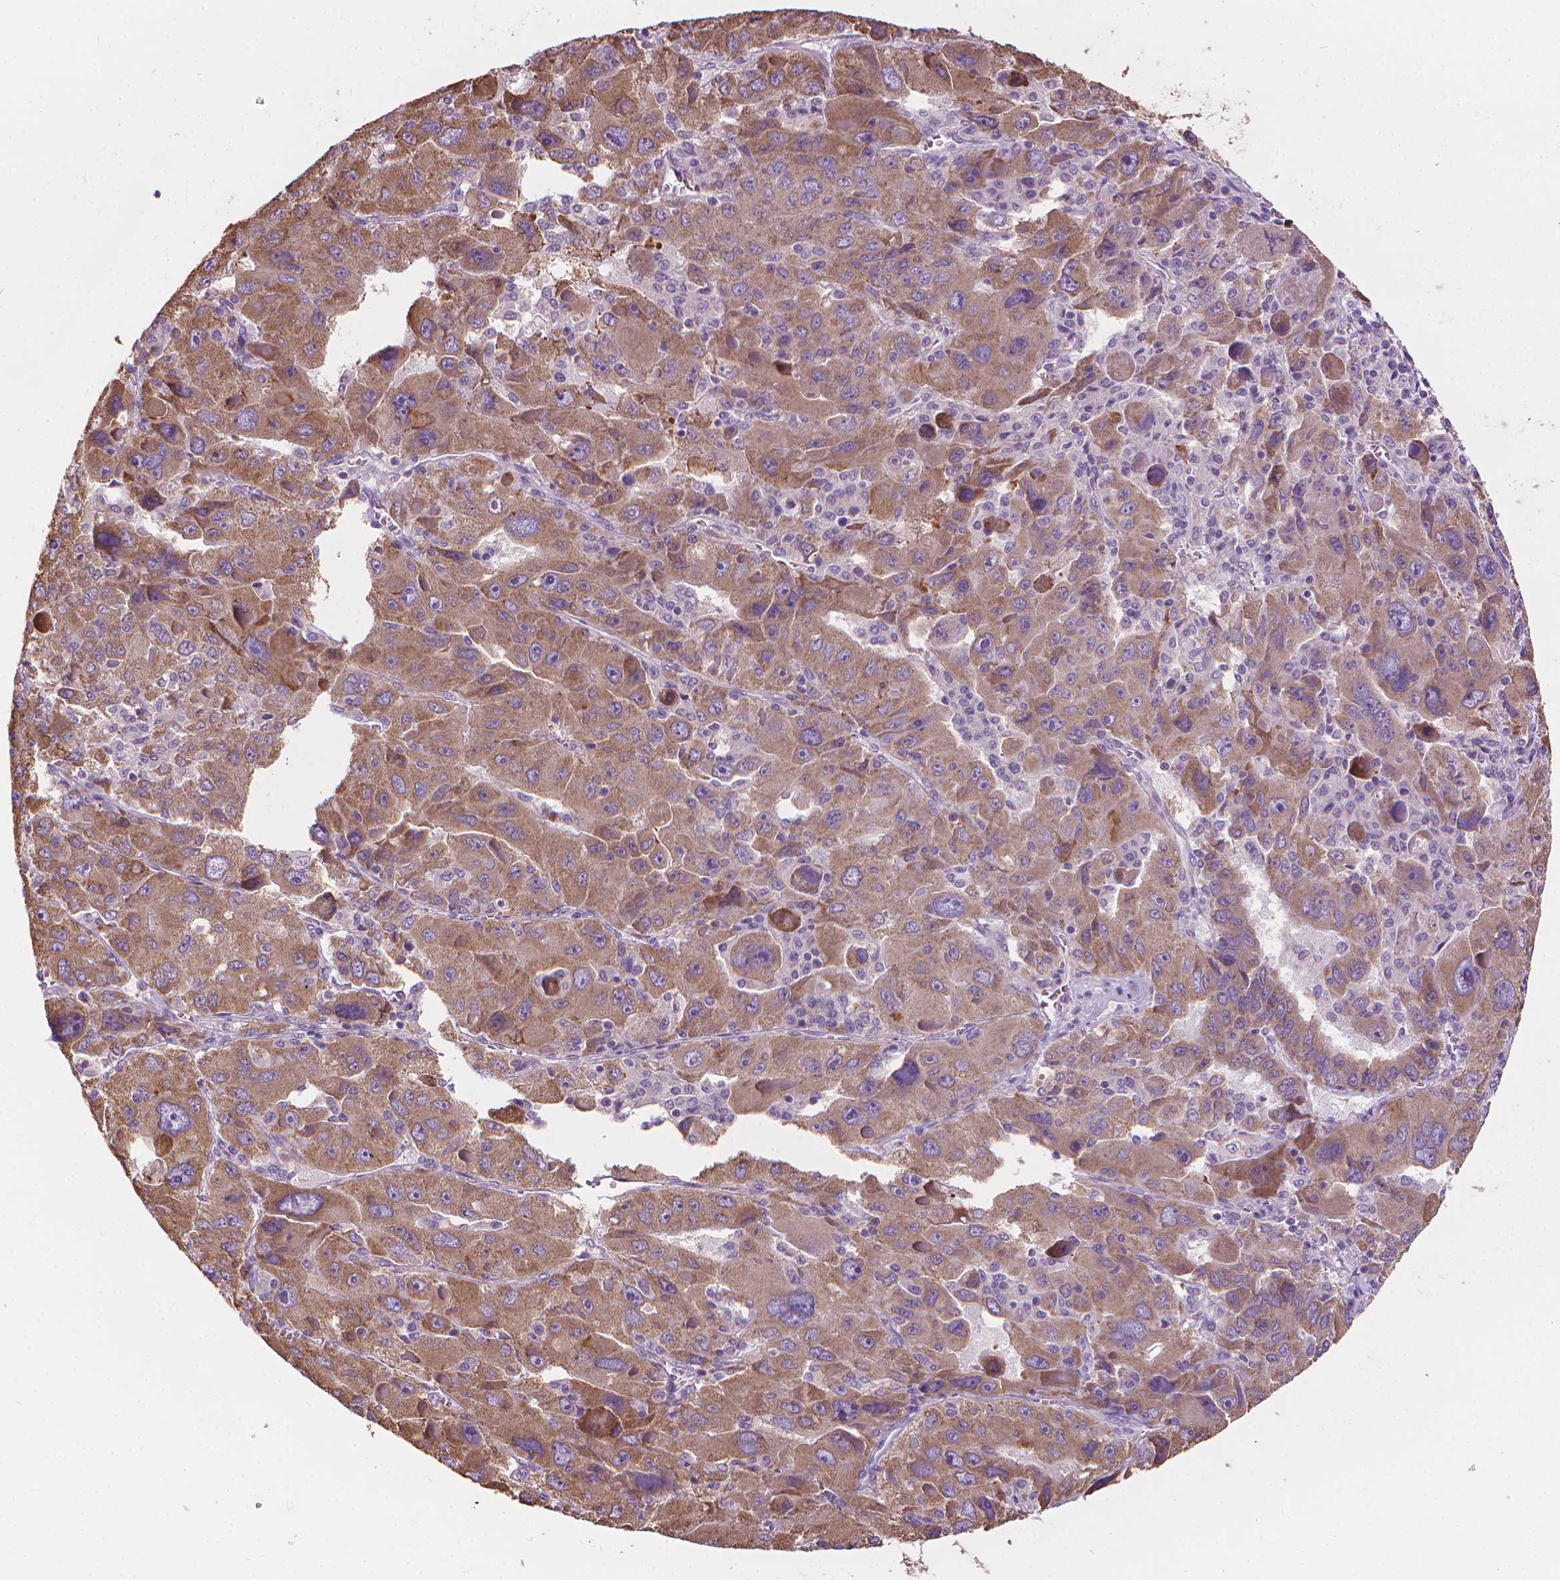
{"staining": {"intensity": "moderate", "quantity": ">75%", "location": "cytoplasmic/membranous"}, "tissue": "liver cancer", "cell_type": "Tumor cells", "image_type": "cancer", "snomed": [{"axis": "morphology", "description": "Carcinoma, Hepatocellular, NOS"}, {"axis": "topography", "description": "Liver"}], "caption": "Protein analysis of liver cancer (hepatocellular carcinoma) tissue displays moderate cytoplasmic/membranous expression in about >75% of tumor cells. The staining is performed using DAB brown chromogen to label protein expression. The nuclei are counter-stained blue using hematoxylin.", "gene": "RIIAD1", "patient": {"sex": "female", "age": 41}}